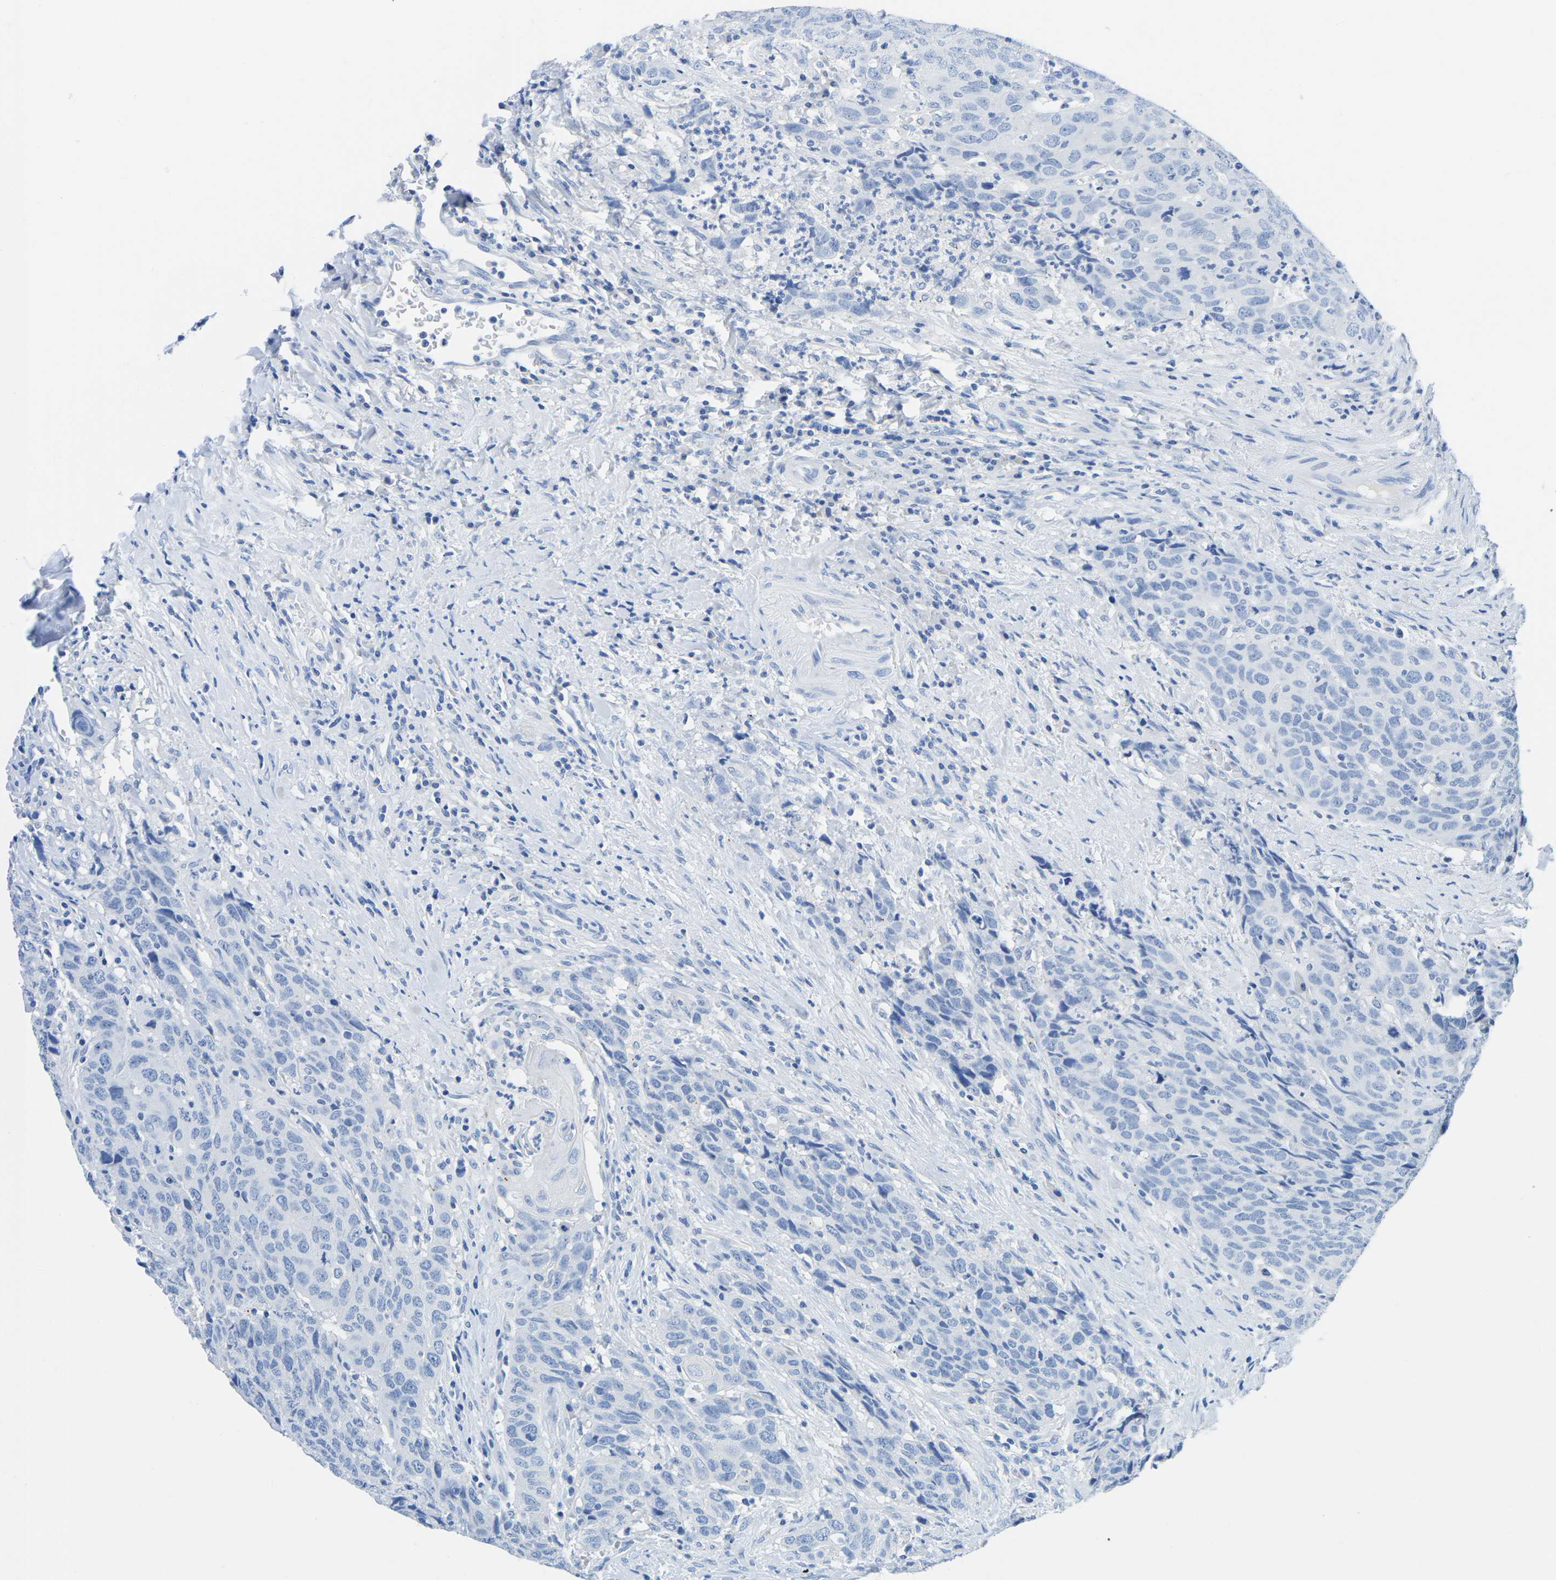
{"staining": {"intensity": "negative", "quantity": "none", "location": "none"}, "tissue": "head and neck cancer", "cell_type": "Tumor cells", "image_type": "cancer", "snomed": [{"axis": "morphology", "description": "Squamous cell carcinoma, NOS"}, {"axis": "topography", "description": "Head-Neck"}], "caption": "Head and neck cancer (squamous cell carcinoma) was stained to show a protein in brown. There is no significant positivity in tumor cells.", "gene": "CYP1A2", "patient": {"sex": "male", "age": 66}}